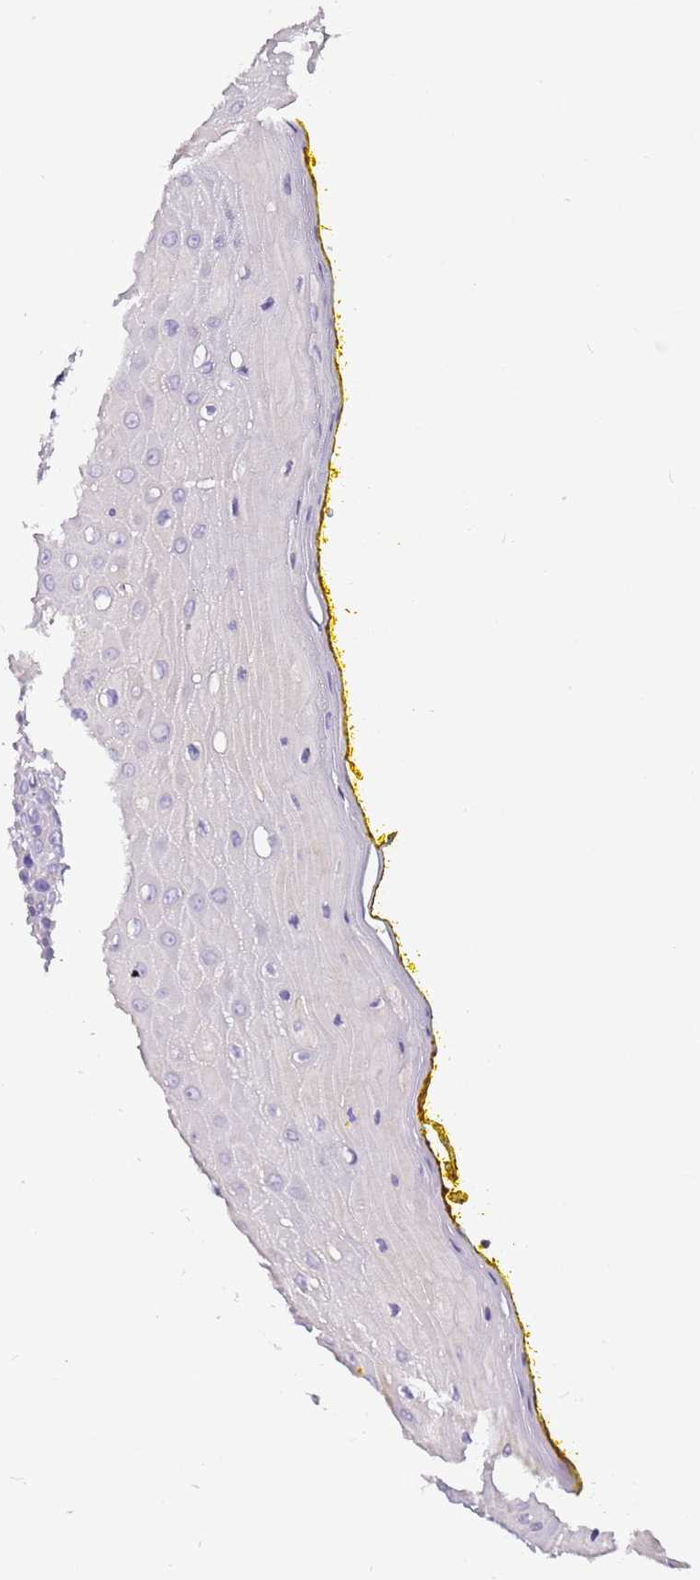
{"staining": {"intensity": "negative", "quantity": "none", "location": "none"}, "tissue": "oral mucosa", "cell_type": "Squamous epithelial cells", "image_type": "normal", "snomed": [{"axis": "morphology", "description": "Normal tissue, NOS"}, {"axis": "morphology", "description": "Squamous cell carcinoma, NOS"}, {"axis": "topography", "description": "Oral tissue"}, {"axis": "topography", "description": "Head-Neck"}], "caption": "IHC of normal human oral mucosa shows no expression in squamous epithelial cells.", "gene": "IGIP", "patient": {"sex": "female", "age": 70}}